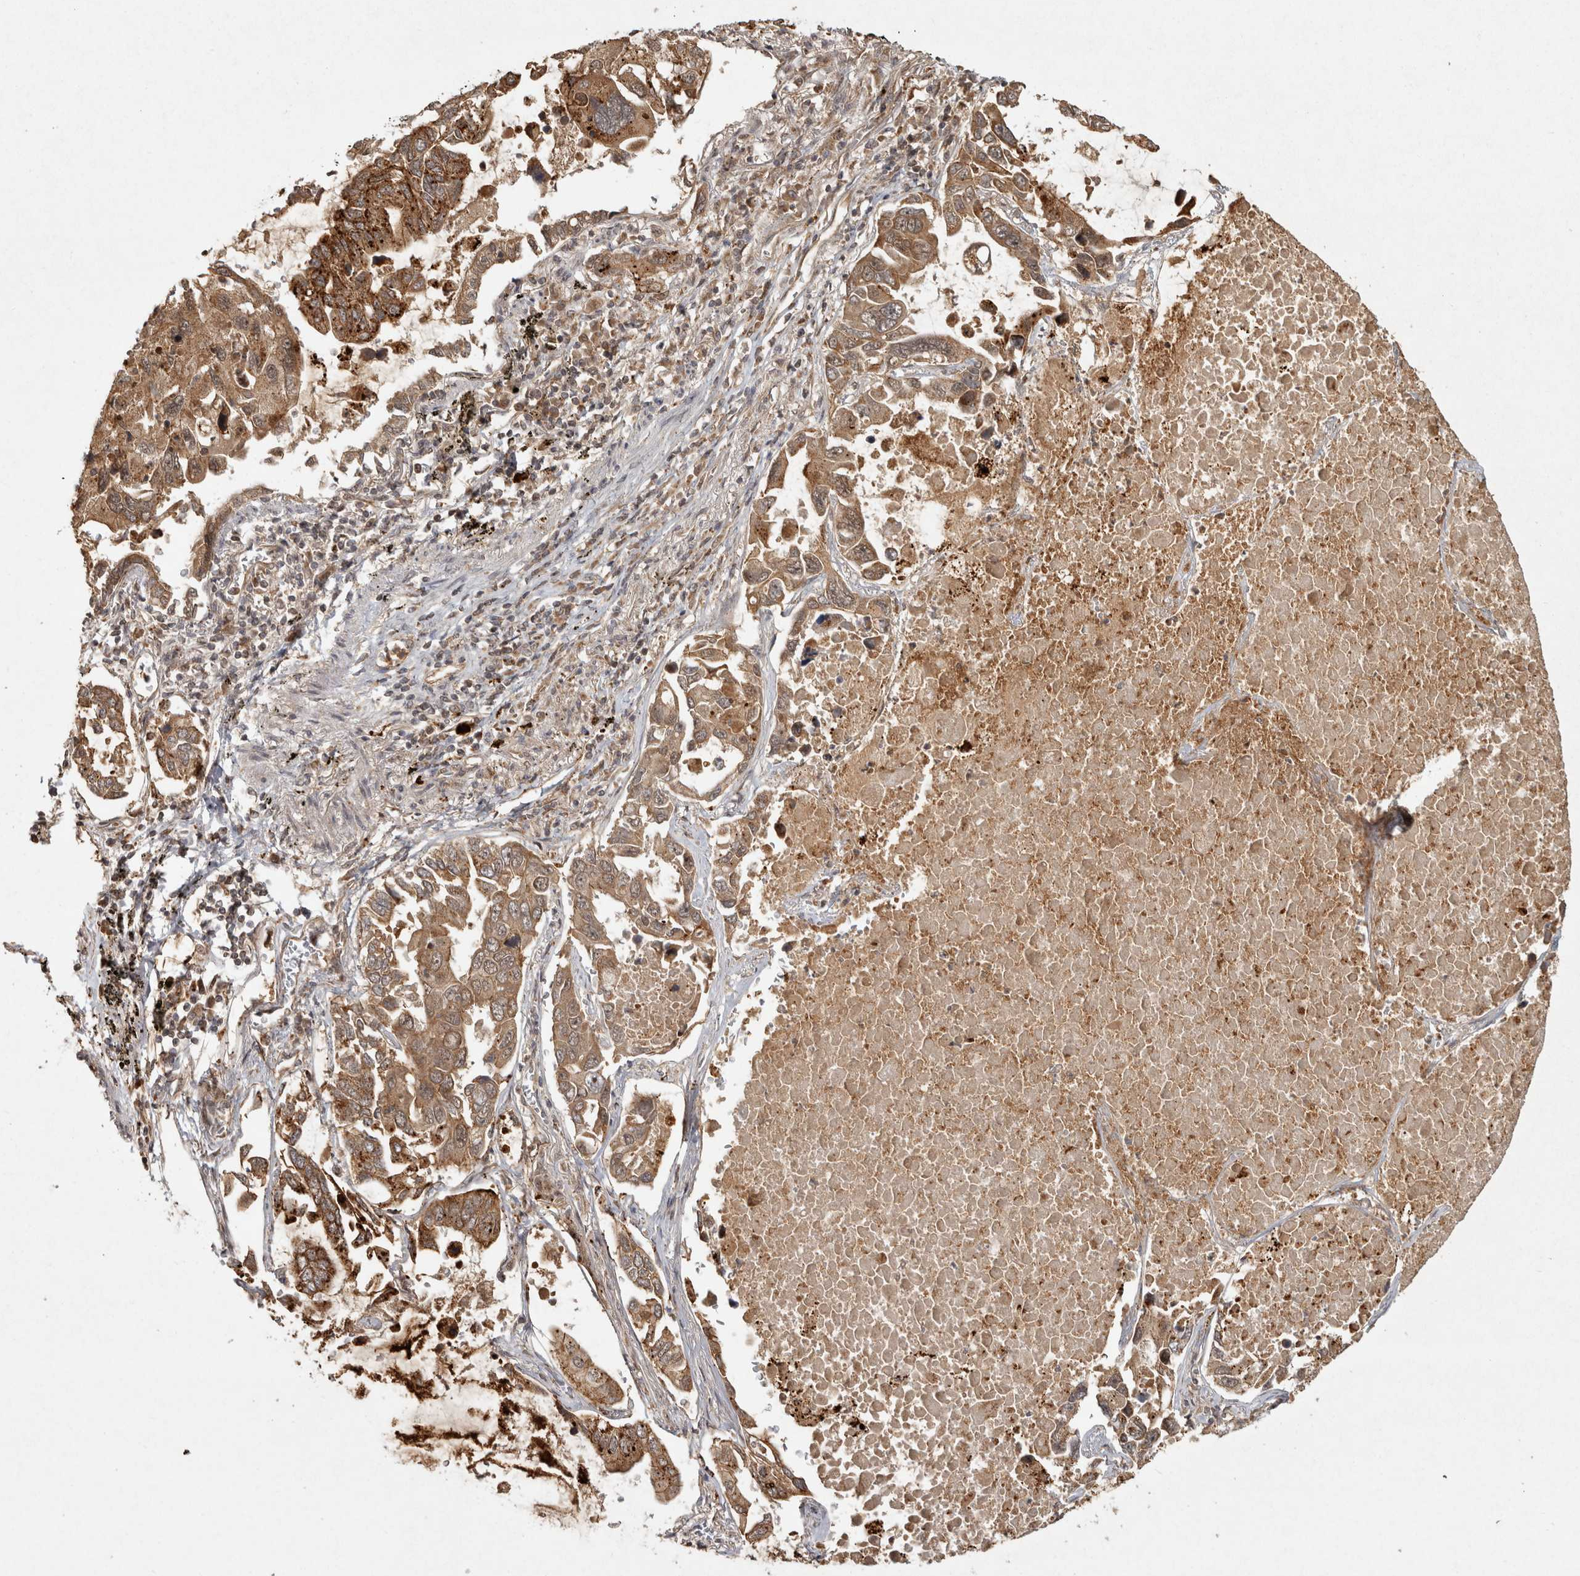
{"staining": {"intensity": "strong", "quantity": ">75%", "location": "cytoplasmic/membranous"}, "tissue": "lung cancer", "cell_type": "Tumor cells", "image_type": "cancer", "snomed": [{"axis": "morphology", "description": "Adenocarcinoma, NOS"}, {"axis": "topography", "description": "Lung"}], "caption": "The micrograph exhibits immunohistochemical staining of adenocarcinoma (lung). There is strong cytoplasmic/membranous expression is present in about >75% of tumor cells. The protein is shown in brown color, while the nuclei are stained blue.", "gene": "CAMSAP2", "patient": {"sex": "male", "age": 64}}